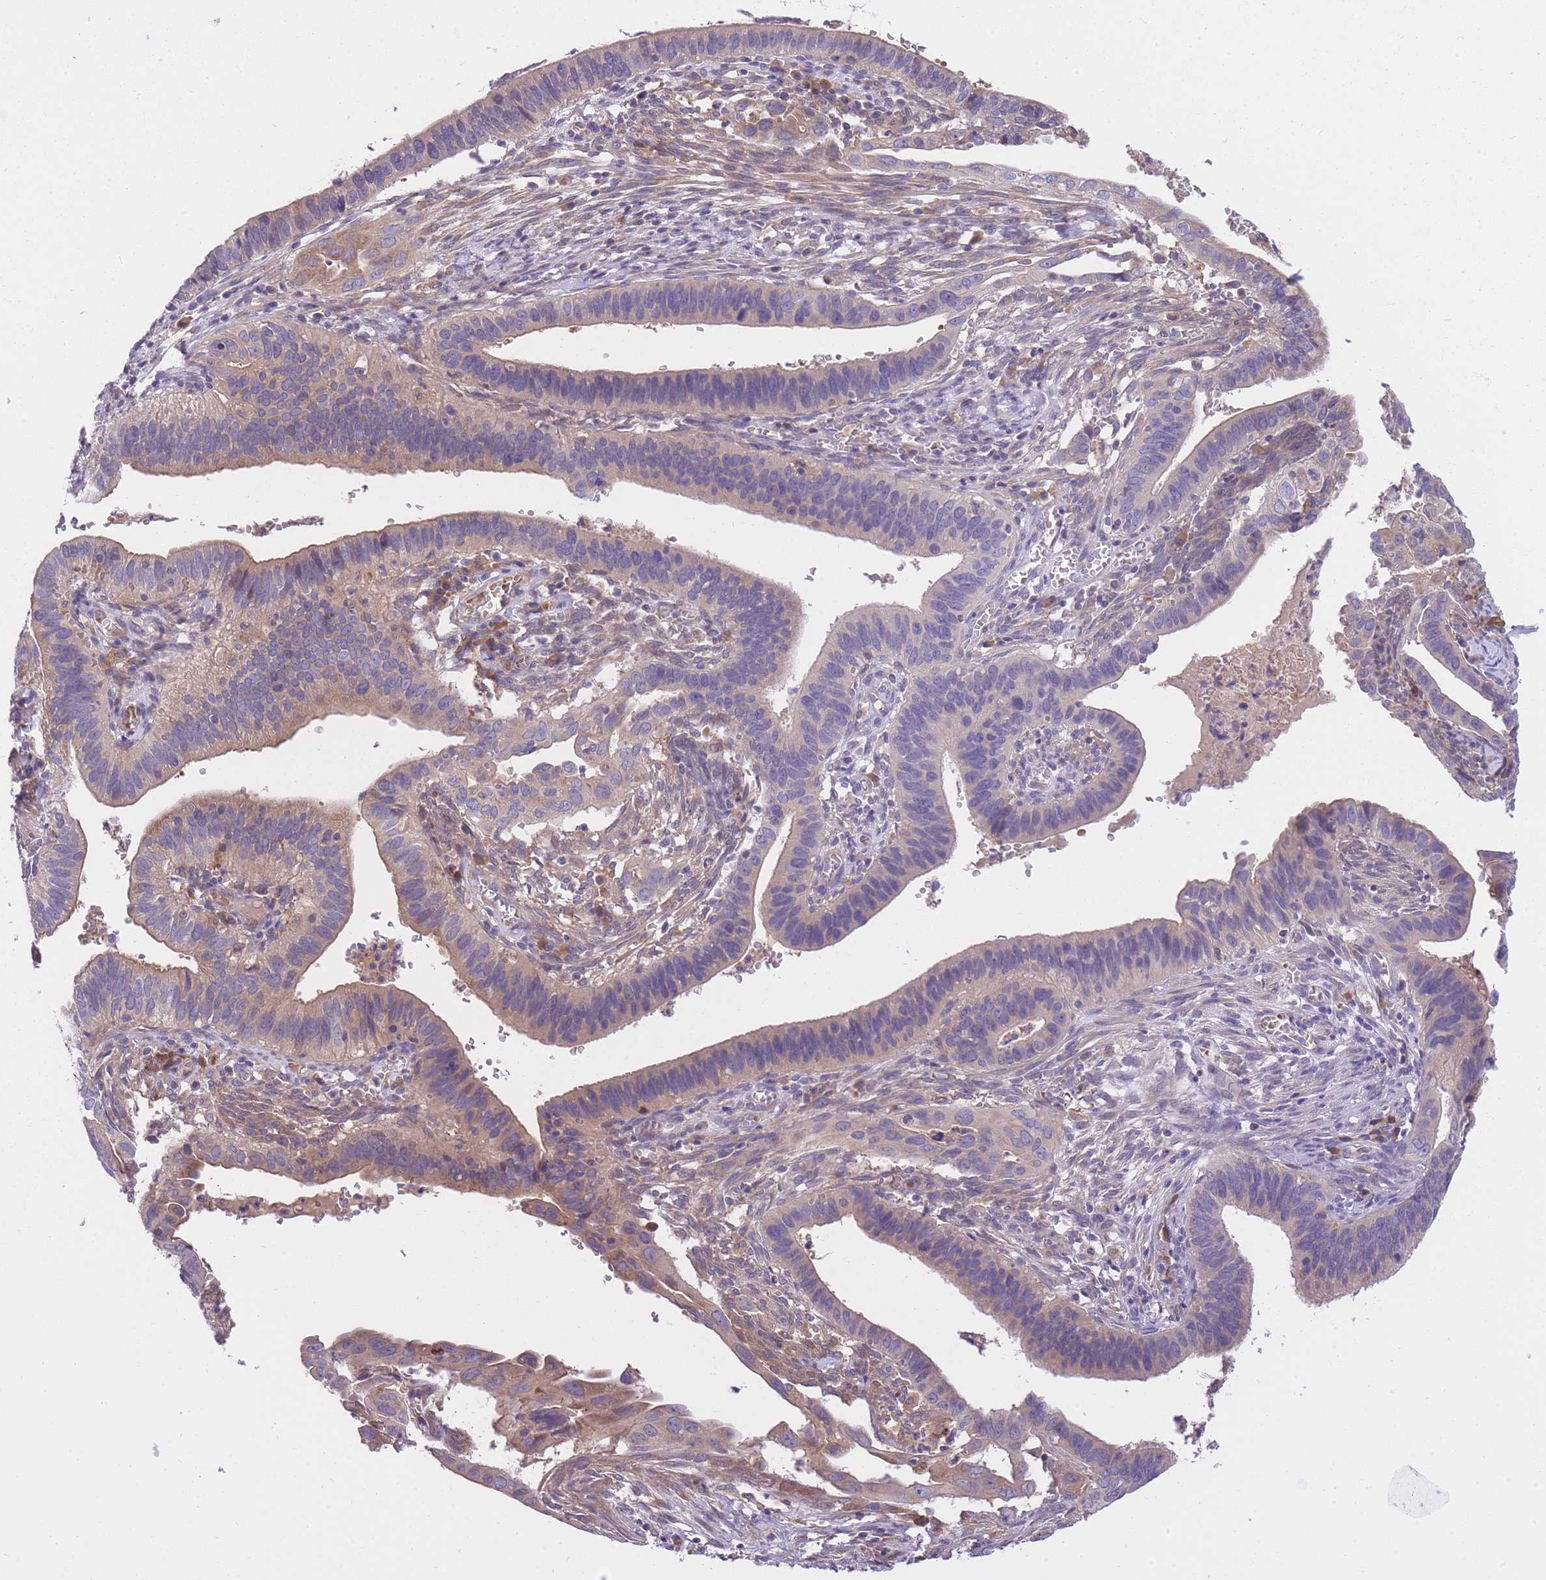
{"staining": {"intensity": "weak", "quantity": "<25%", "location": "cytoplasmic/membranous"}, "tissue": "cervical cancer", "cell_type": "Tumor cells", "image_type": "cancer", "snomed": [{"axis": "morphology", "description": "Adenocarcinoma, NOS"}, {"axis": "topography", "description": "Cervix"}], "caption": "This is a image of immunohistochemistry staining of cervical adenocarcinoma, which shows no expression in tumor cells. Nuclei are stained in blue.", "gene": "CRYGN", "patient": {"sex": "female", "age": 42}}